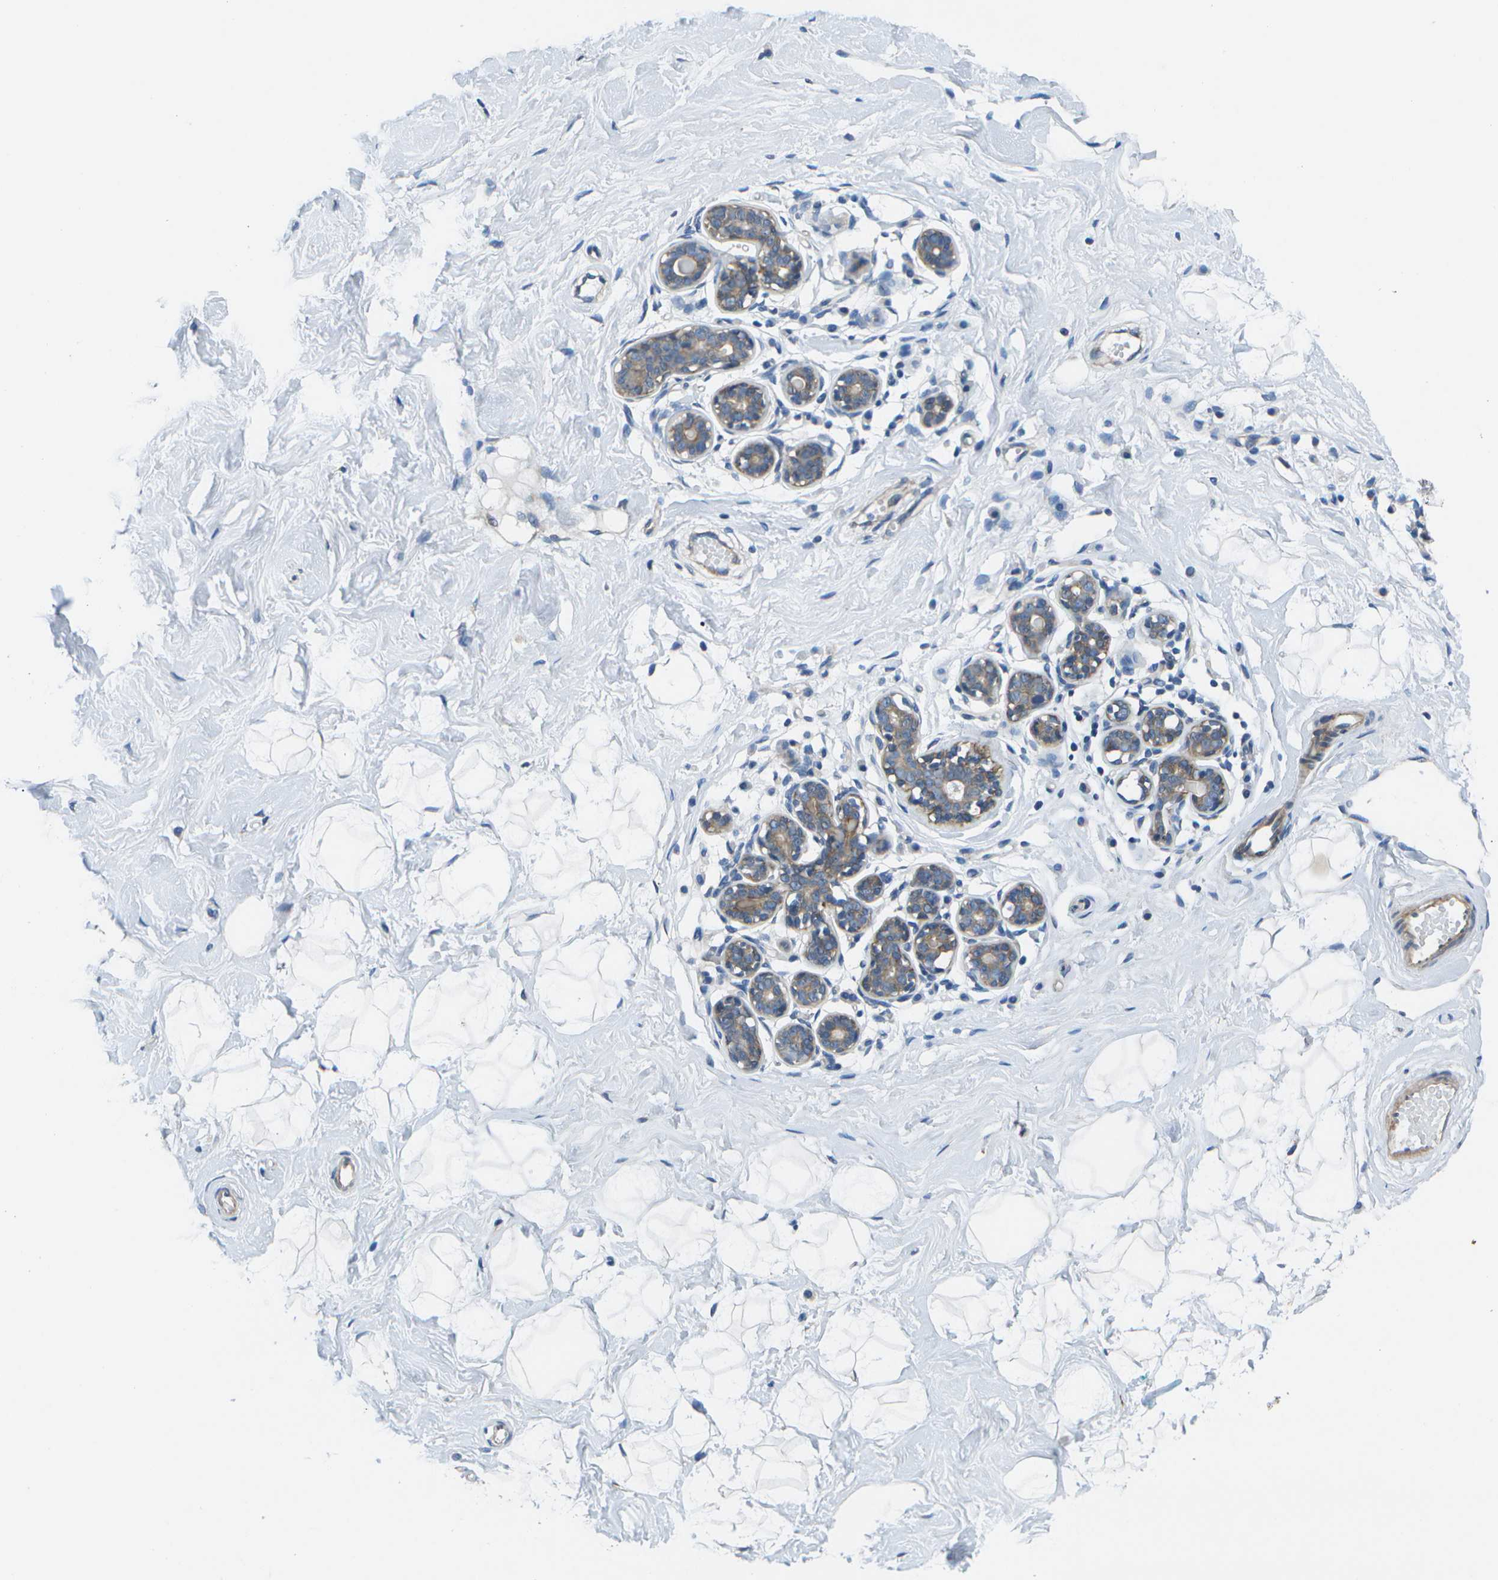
{"staining": {"intensity": "negative", "quantity": "none", "location": "none"}, "tissue": "breast", "cell_type": "Adipocytes", "image_type": "normal", "snomed": [{"axis": "morphology", "description": "Normal tissue, NOS"}, {"axis": "topography", "description": "Breast"}], "caption": "This histopathology image is of normal breast stained with immunohistochemistry (IHC) to label a protein in brown with the nuclei are counter-stained blue. There is no positivity in adipocytes. (IHC, brightfield microscopy, high magnification).", "gene": "P3H1", "patient": {"sex": "female", "age": 23}}